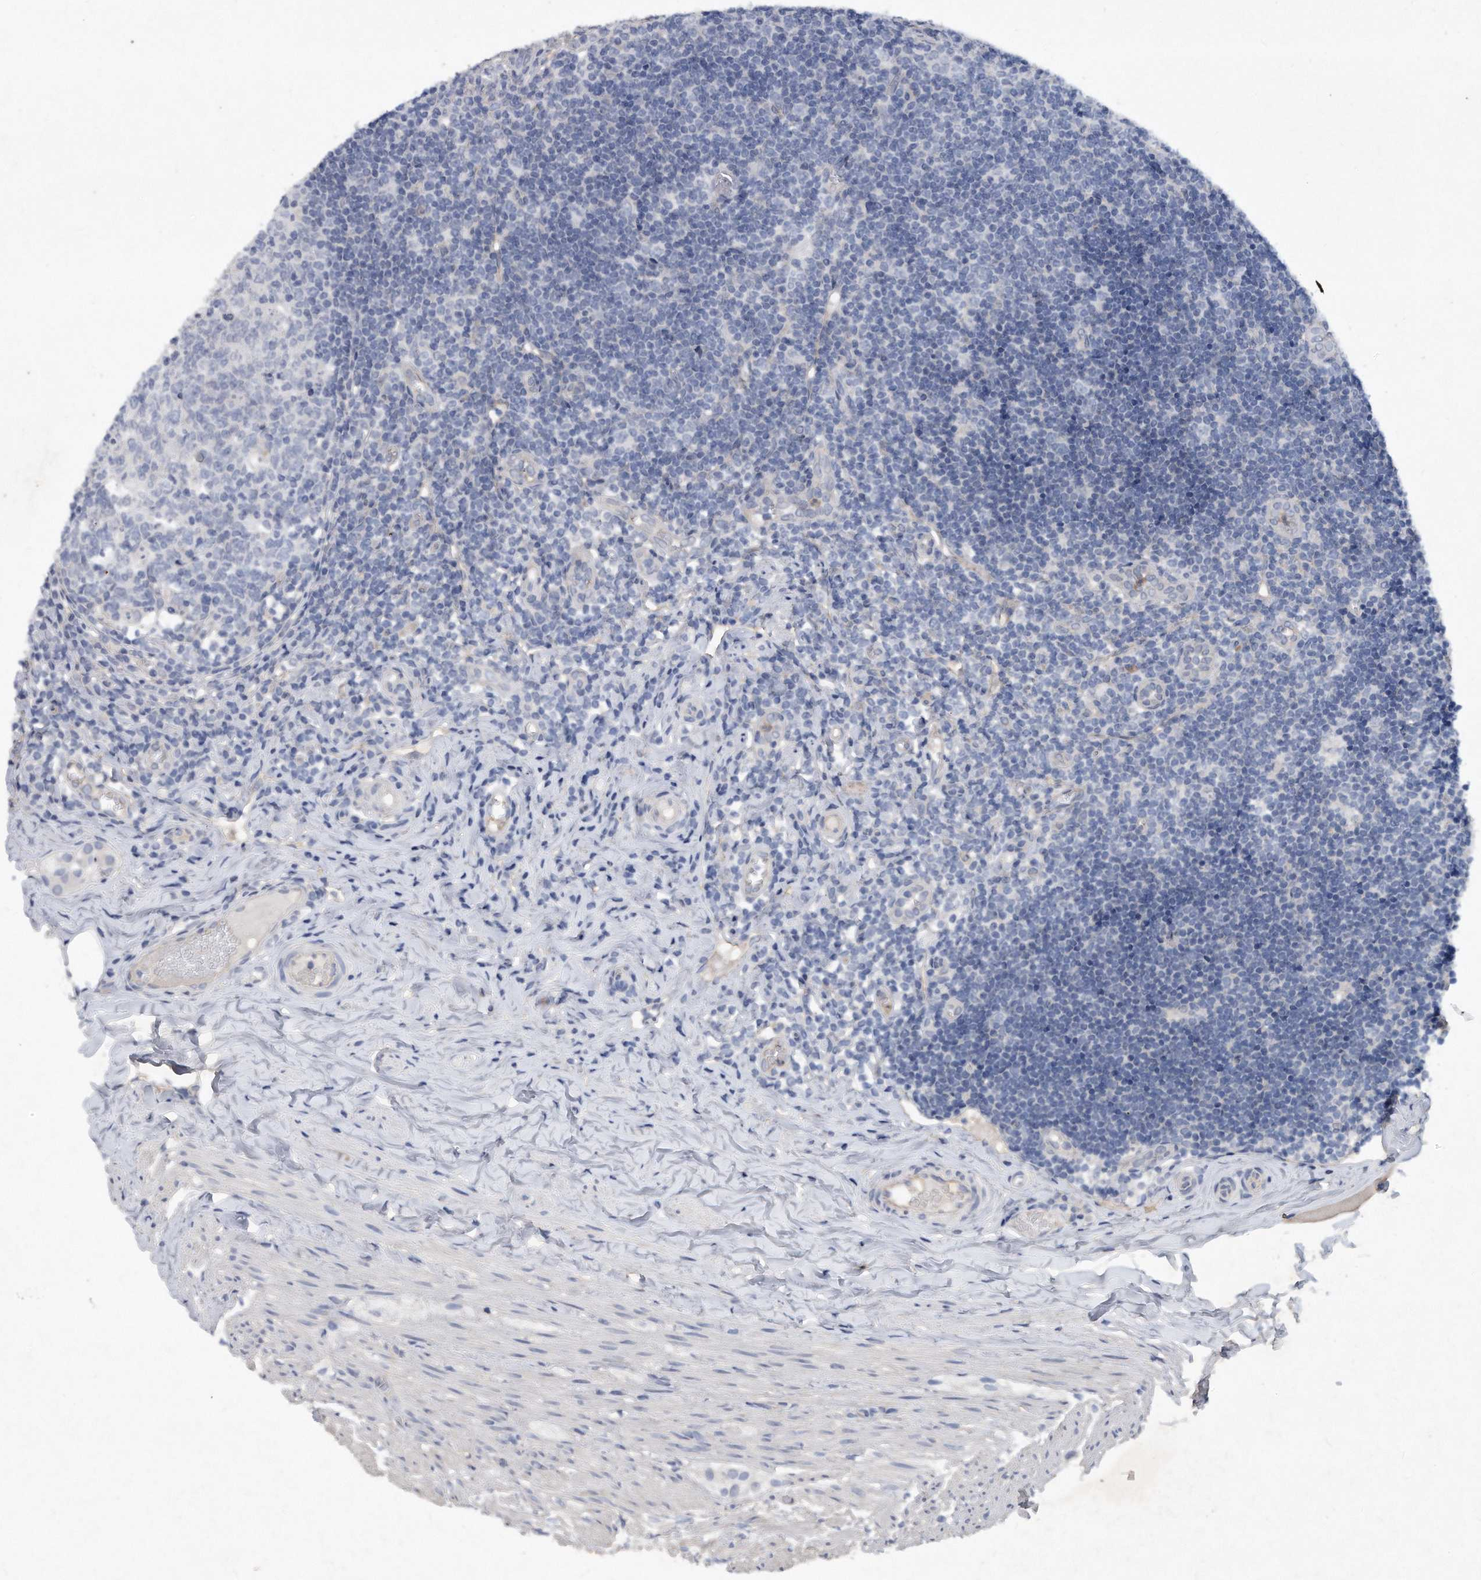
{"staining": {"intensity": "negative", "quantity": "none", "location": "none"}, "tissue": "appendix", "cell_type": "Glandular cells", "image_type": "normal", "snomed": [{"axis": "morphology", "description": "Normal tissue, NOS"}, {"axis": "topography", "description": "Appendix"}], "caption": "The immunohistochemistry (IHC) micrograph has no significant expression in glandular cells of appendix. The staining was performed using DAB (3,3'-diaminobenzidine) to visualize the protein expression in brown, while the nuclei were stained in blue with hematoxylin (Magnification: 20x).", "gene": "HOMER3", "patient": {"sex": "male", "age": 8}}